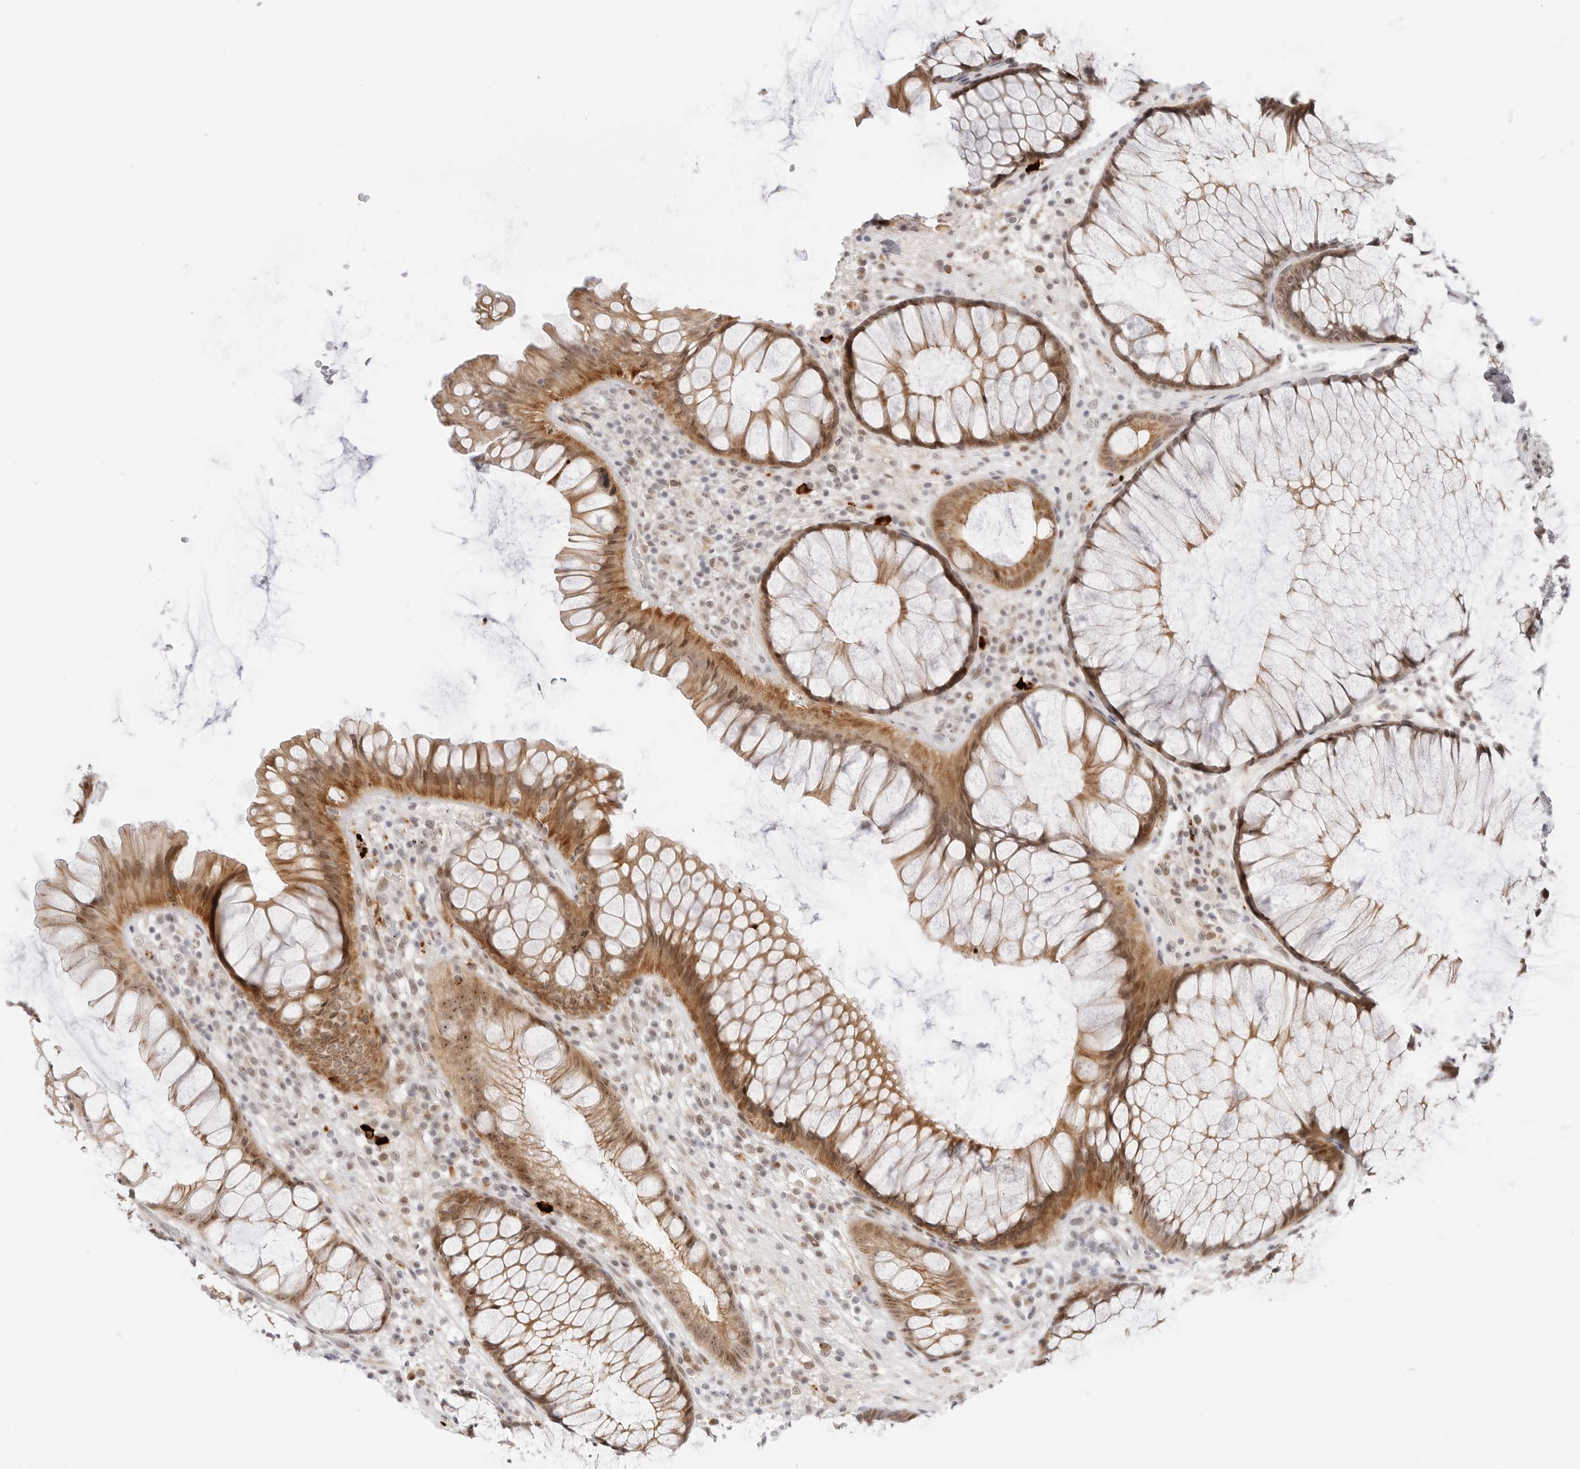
{"staining": {"intensity": "moderate", "quantity": ">75%", "location": "cytoplasmic/membranous,nuclear"}, "tissue": "rectum", "cell_type": "Glandular cells", "image_type": "normal", "snomed": [{"axis": "morphology", "description": "Normal tissue, NOS"}, {"axis": "topography", "description": "Rectum"}], "caption": "An immunohistochemistry micrograph of normal tissue is shown. Protein staining in brown labels moderate cytoplasmic/membranous,nuclear positivity in rectum within glandular cells. (Stains: DAB in brown, nuclei in blue, Microscopy: brightfield microscopy at high magnification).", "gene": "HIPK3", "patient": {"sex": "male", "age": 51}}